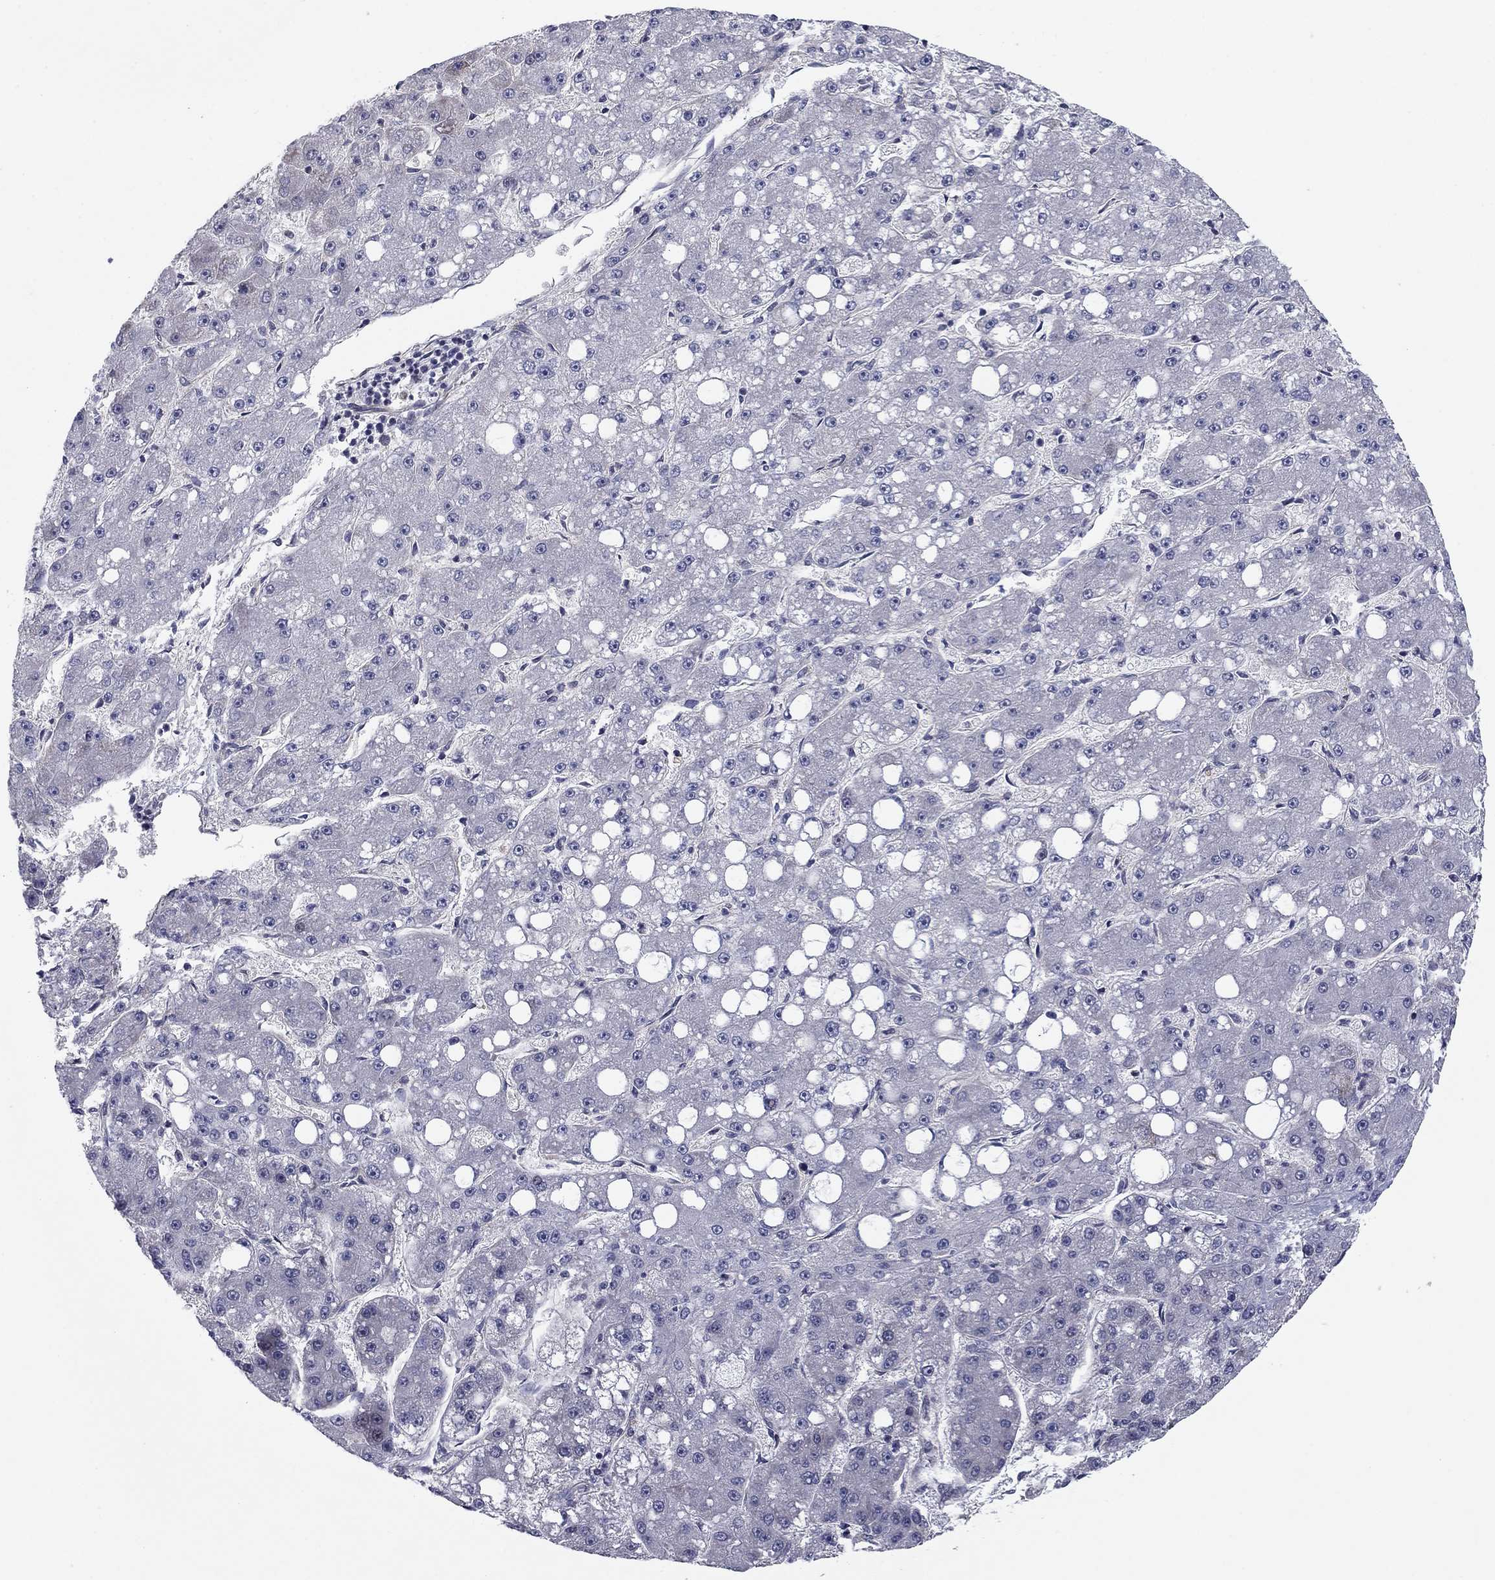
{"staining": {"intensity": "negative", "quantity": "none", "location": "none"}, "tissue": "liver cancer", "cell_type": "Tumor cells", "image_type": "cancer", "snomed": [{"axis": "morphology", "description": "Carcinoma, Hepatocellular, NOS"}, {"axis": "topography", "description": "Liver"}], "caption": "There is no significant staining in tumor cells of liver cancer (hepatocellular carcinoma).", "gene": "BCL11A", "patient": {"sex": "male", "age": 67}}